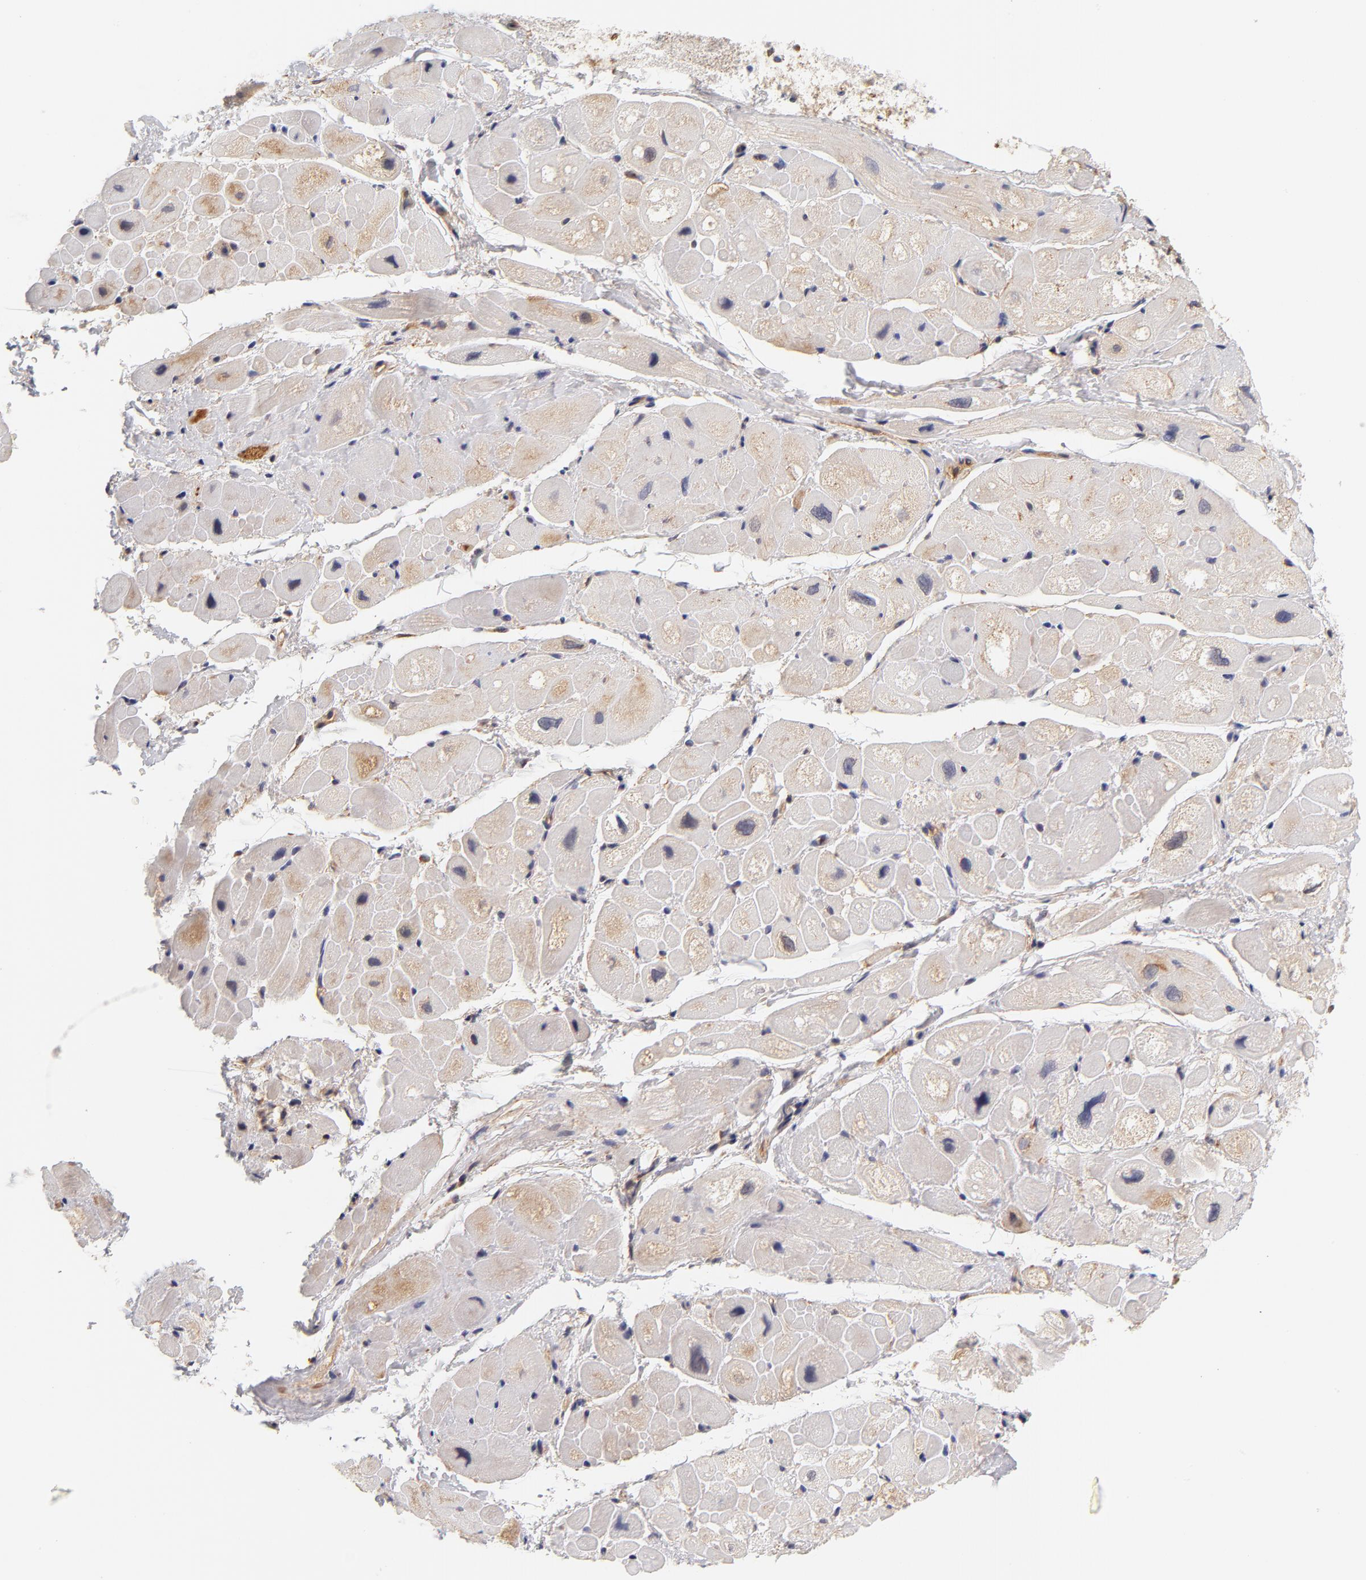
{"staining": {"intensity": "weak", "quantity": "25%-75%", "location": "cytoplasmic/membranous"}, "tissue": "heart muscle", "cell_type": "Cardiomyocytes", "image_type": "normal", "snomed": [{"axis": "morphology", "description": "Normal tissue, NOS"}, {"axis": "topography", "description": "Heart"}], "caption": "Brown immunohistochemical staining in unremarkable human heart muscle displays weak cytoplasmic/membranous positivity in about 25%-75% of cardiomyocytes. (Brightfield microscopy of DAB IHC at high magnification).", "gene": "FCMR", "patient": {"sex": "male", "age": 49}}